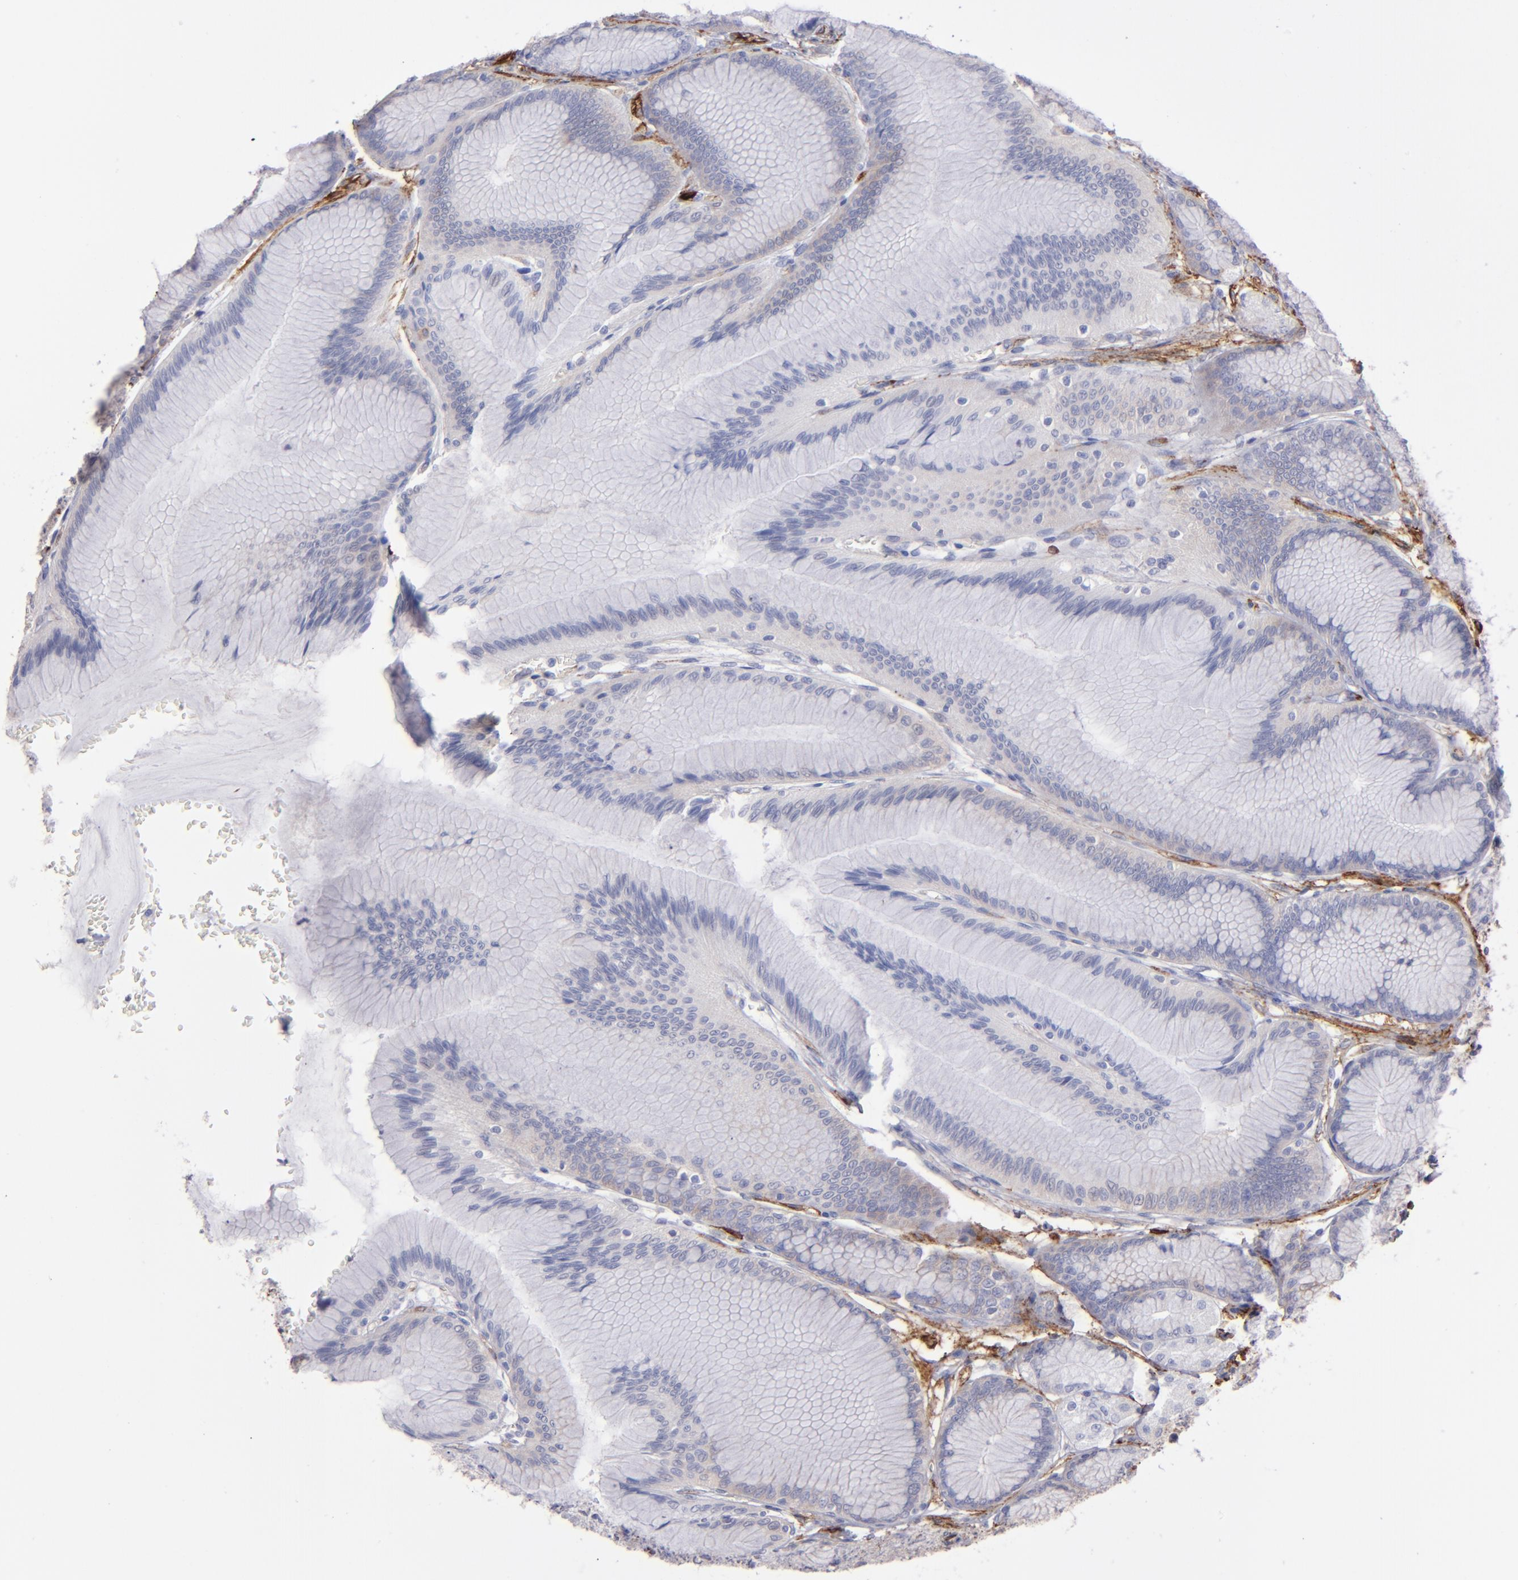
{"staining": {"intensity": "negative", "quantity": "none", "location": "none"}, "tissue": "stomach", "cell_type": "Glandular cells", "image_type": "normal", "snomed": [{"axis": "morphology", "description": "Normal tissue, NOS"}, {"axis": "morphology", "description": "Adenocarcinoma, NOS"}, {"axis": "topography", "description": "Stomach"}, {"axis": "topography", "description": "Stomach, lower"}], "caption": "This micrograph is of unremarkable stomach stained with IHC to label a protein in brown with the nuclei are counter-stained blue. There is no staining in glandular cells.", "gene": "AHNAK2", "patient": {"sex": "female", "age": 65}}